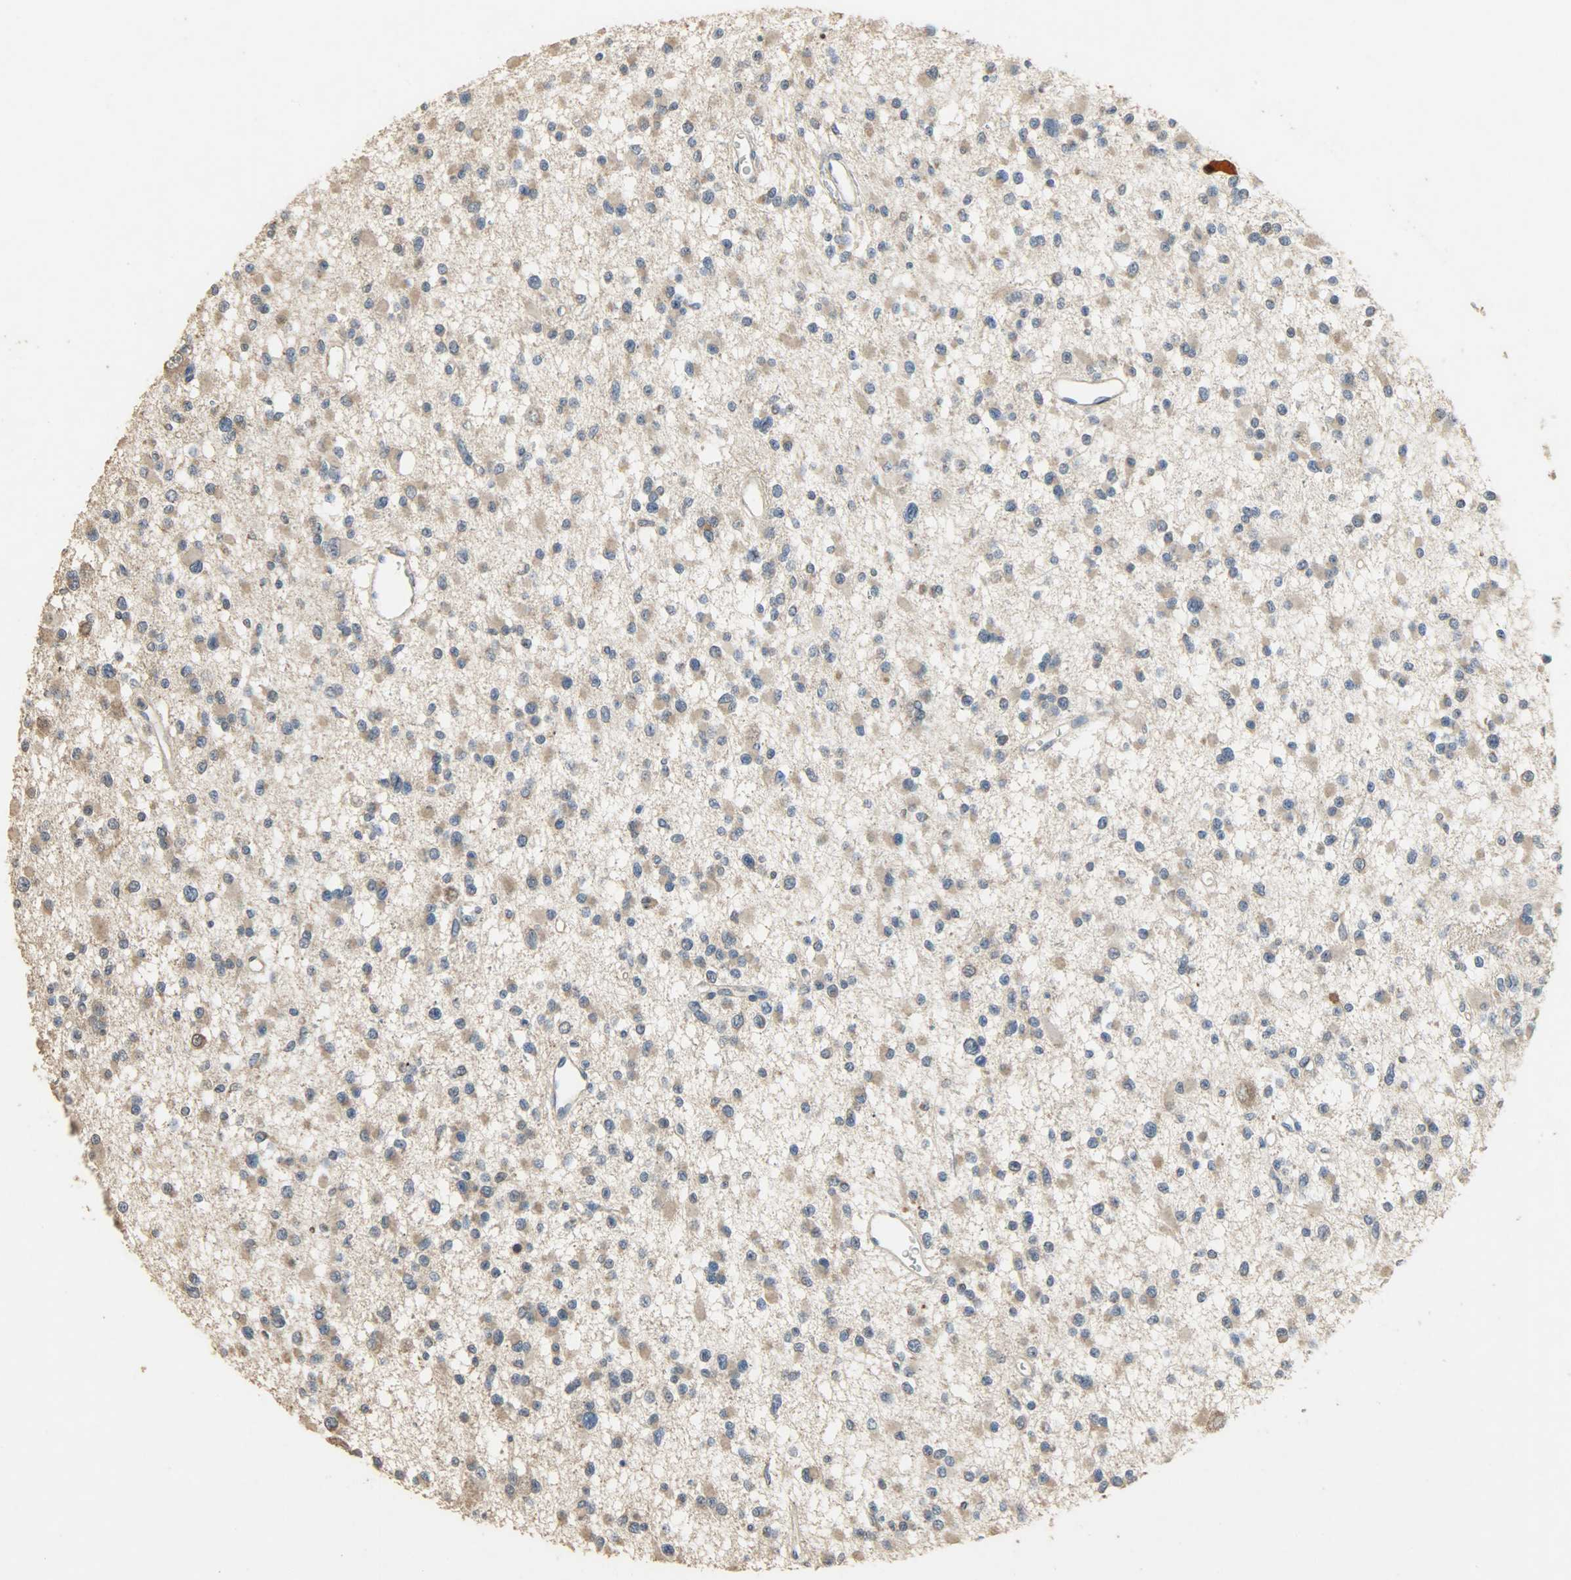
{"staining": {"intensity": "moderate", "quantity": ">75%", "location": "cytoplasmic/membranous"}, "tissue": "glioma", "cell_type": "Tumor cells", "image_type": "cancer", "snomed": [{"axis": "morphology", "description": "Glioma, malignant, Low grade"}, {"axis": "topography", "description": "Brain"}], "caption": "Immunohistochemistry image of neoplastic tissue: malignant glioma (low-grade) stained using IHC demonstrates medium levels of moderate protein expression localized specifically in the cytoplasmic/membranous of tumor cells, appearing as a cytoplasmic/membranous brown color.", "gene": "CDKN2C", "patient": {"sex": "female", "age": 22}}